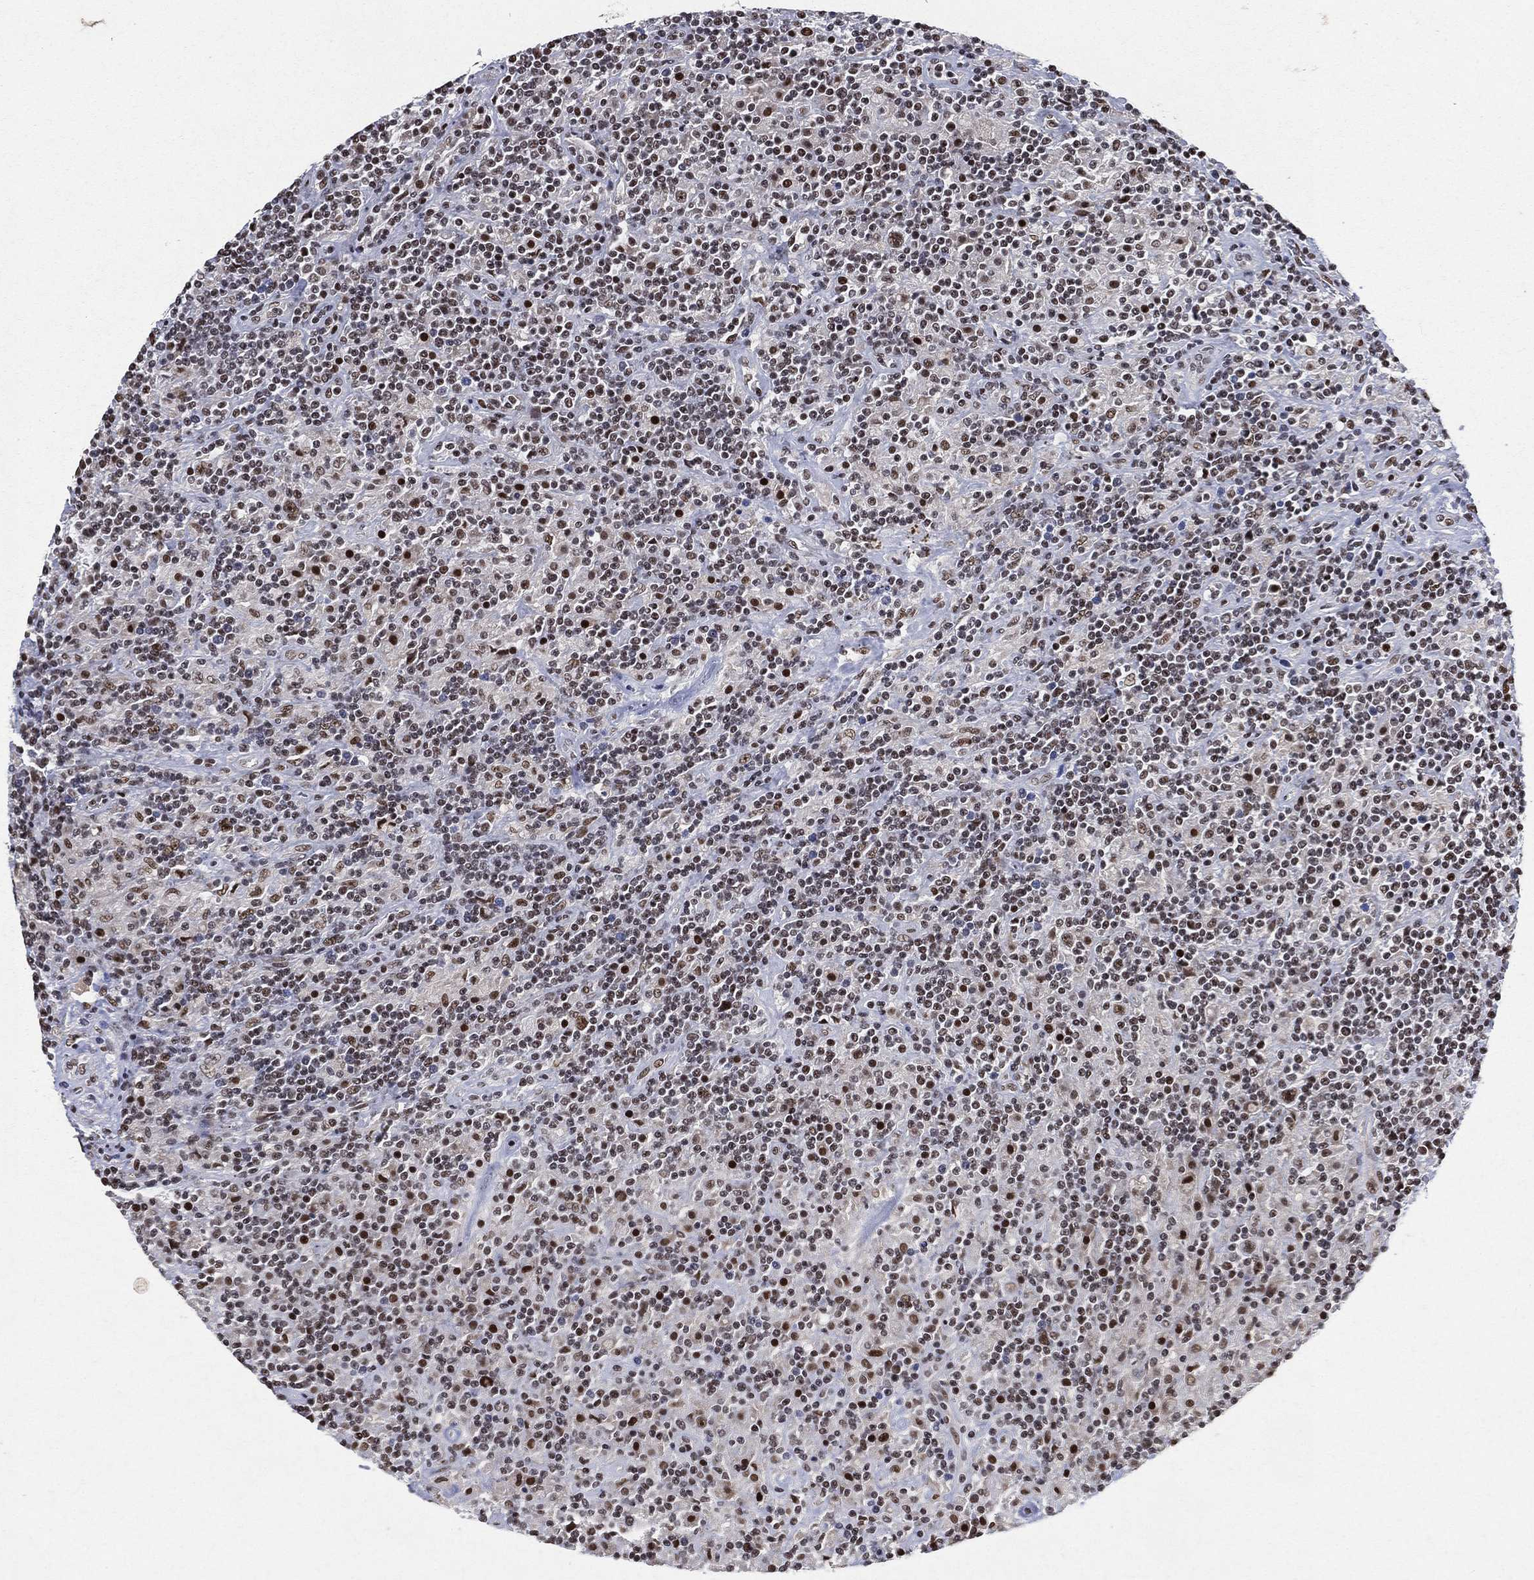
{"staining": {"intensity": "moderate", "quantity": ">75%", "location": "nuclear"}, "tissue": "lymphoma", "cell_type": "Tumor cells", "image_type": "cancer", "snomed": [{"axis": "morphology", "description": "Hodgkin's disease, NOS"}, {"axis": "topography", "description": "Lymph node"}], "caption": "This photomicrograph reveals Hodgkin's disease stained with immunohistochemistry (IHC) to label a protein in brown. The nuclear of tumor cells show moderate positivity for the protein. Nuclei are counter-stained blue.", "gene": "DDX27", "patient": {"sex": "male", "age": 70}}